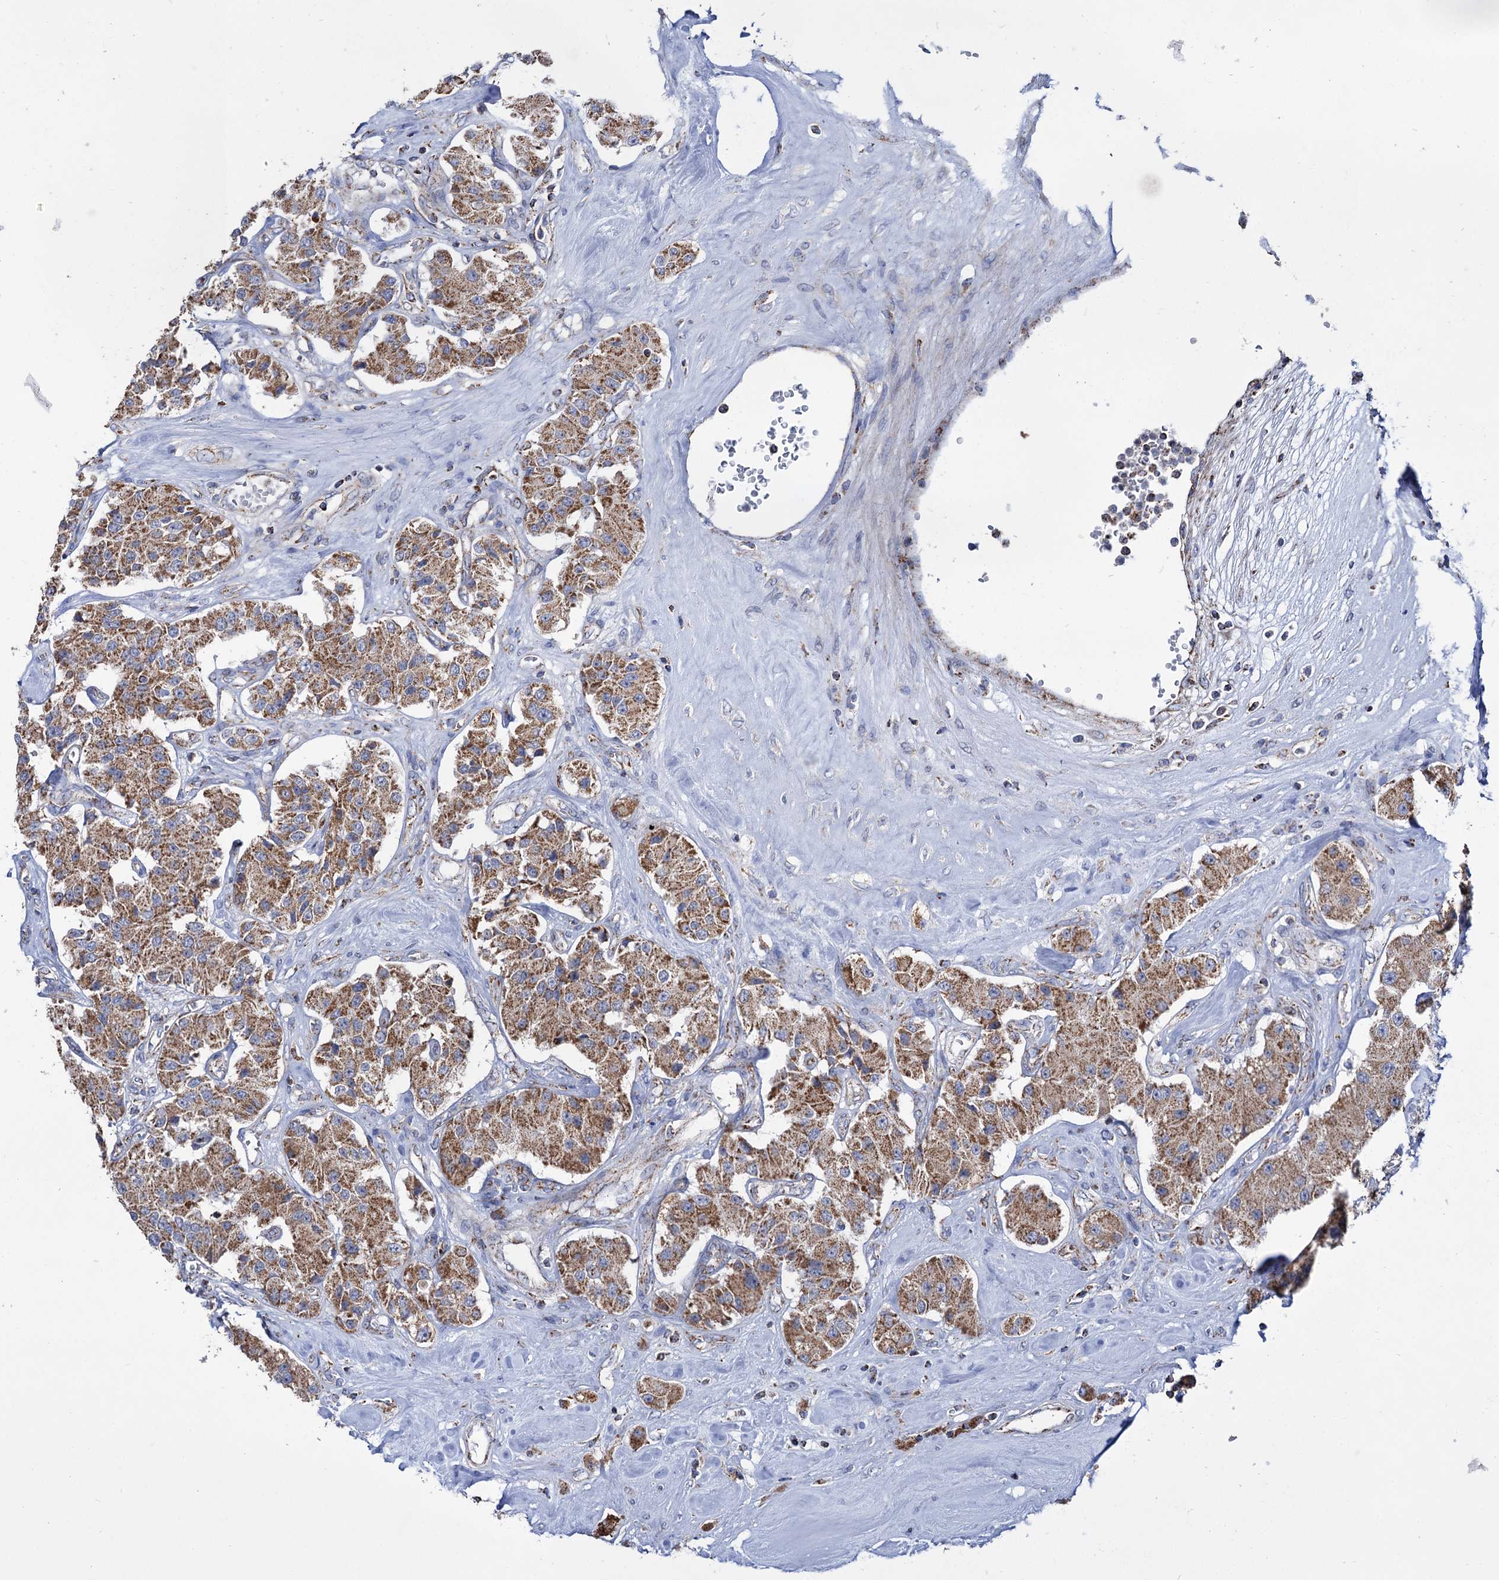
{"staining": {"intensity": "moderate", "quantity": ">75%", "location": "cytoplasmic/membranous"}, "tissue": "carcinoid", "cell_type": "Tumor cells", "image_type": "cancer", "snomed": [{"axis": "morphology", "description": "Carcinoid, malignant, NOS"}, {"axis": "topography", "description": "Pancreas"}], "caption": "Tumor cells reveal moderate cytoplasmic/membranous positivity in about >75% of cells in malignant carcinoid.", "gene": "ABHD10", "patient": {"sex": "male", "age": 41}}